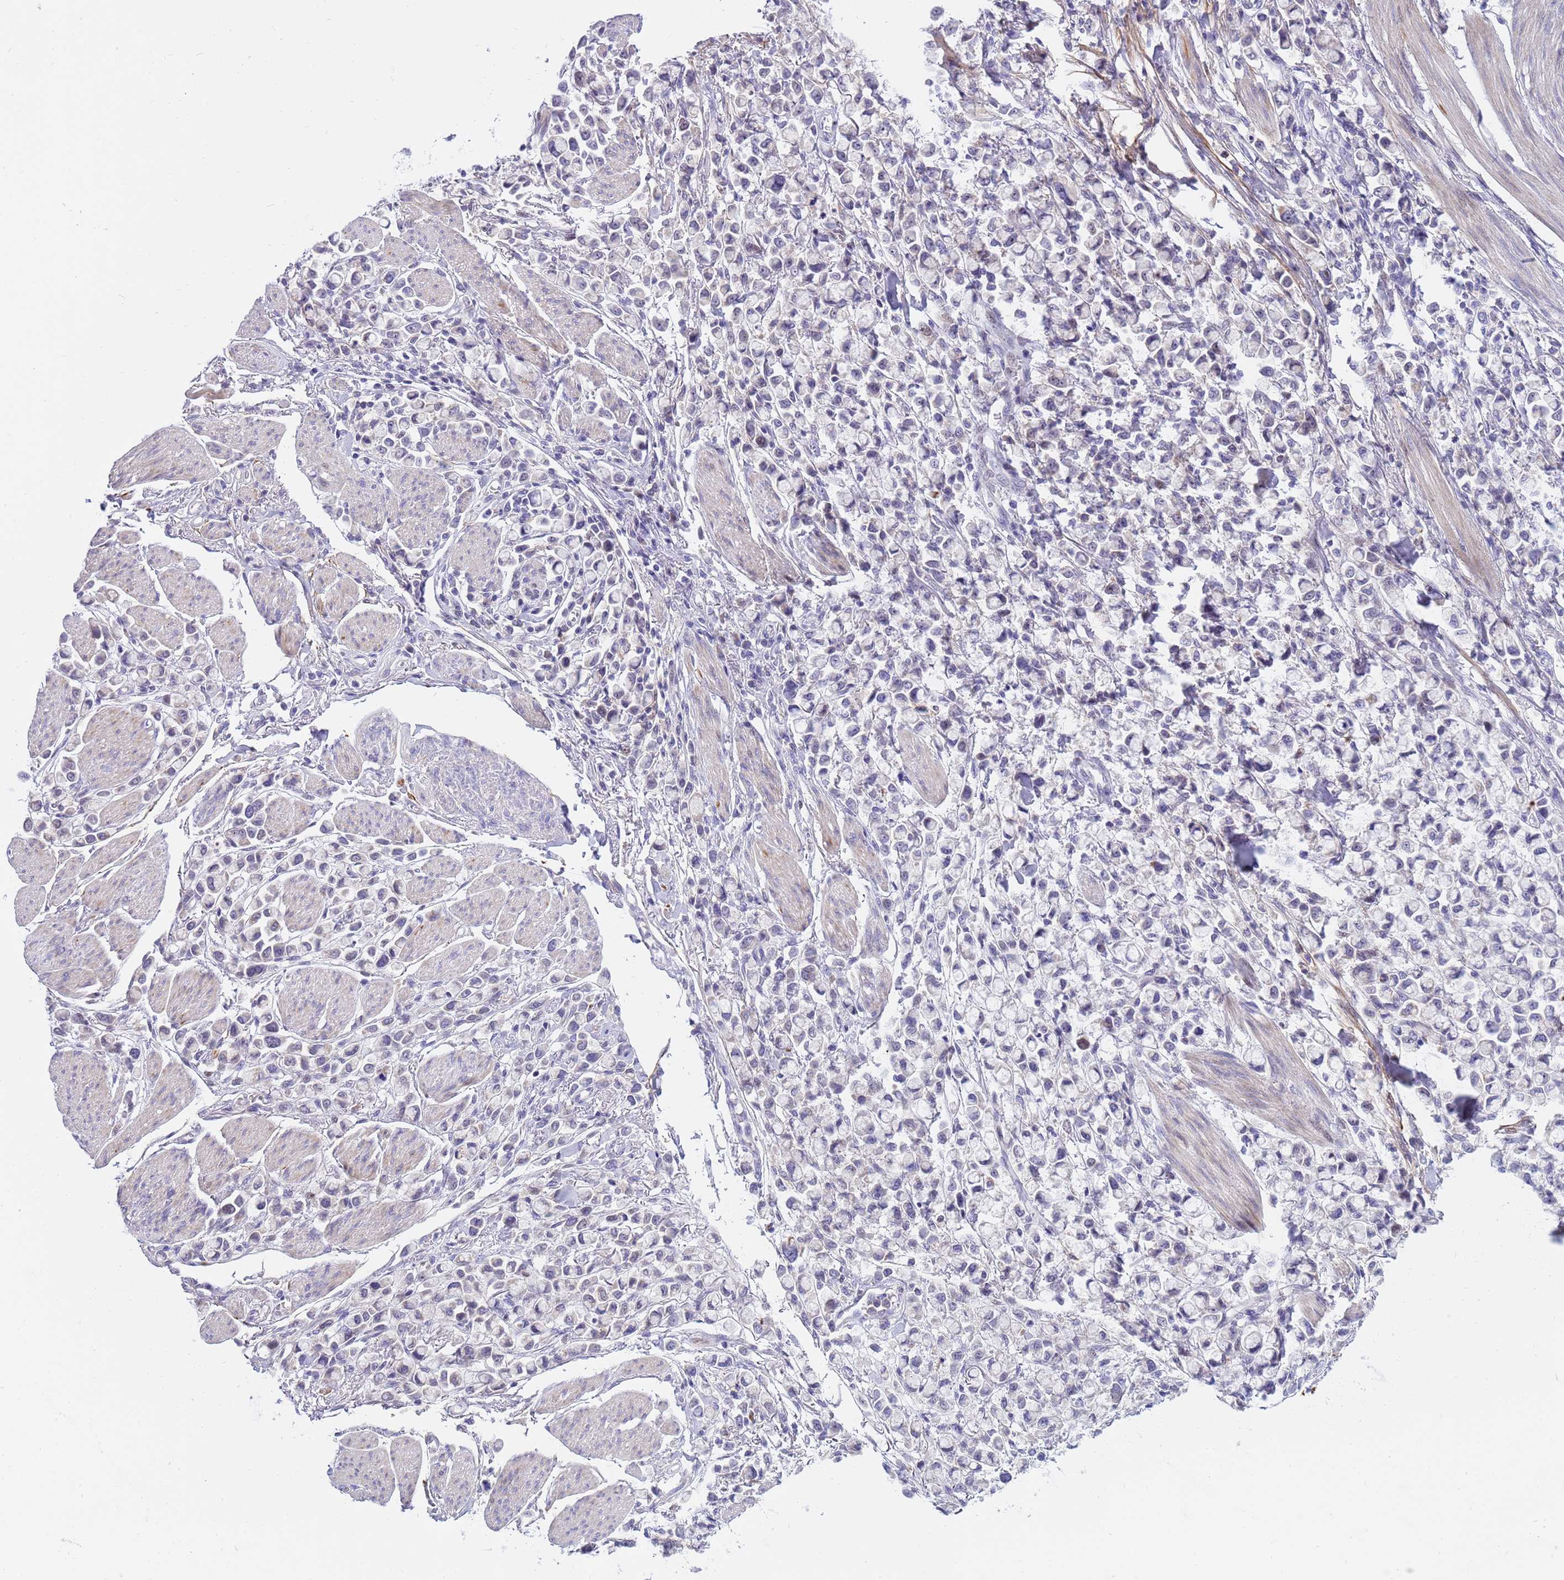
{"staining": {"intensity": "negative", "quantity": "none", "location": "none"}, "tissue": "stomach cancer", "cell_type": "Tumor cells", "image_type": "cancer", "snomed": [{"axis": "morphology", "description": "Adenocarcinoma, NOS"}, {"axis": "topography", "description": "Stomach"}], "caption": "A histopathology image of human stomach cancer (adenocarcinoma) is negative for staining in tumor cells. Nuclei are stained in blue.", "gene": "LRATD1", "patient": {"sex": "female", "age": 81}}